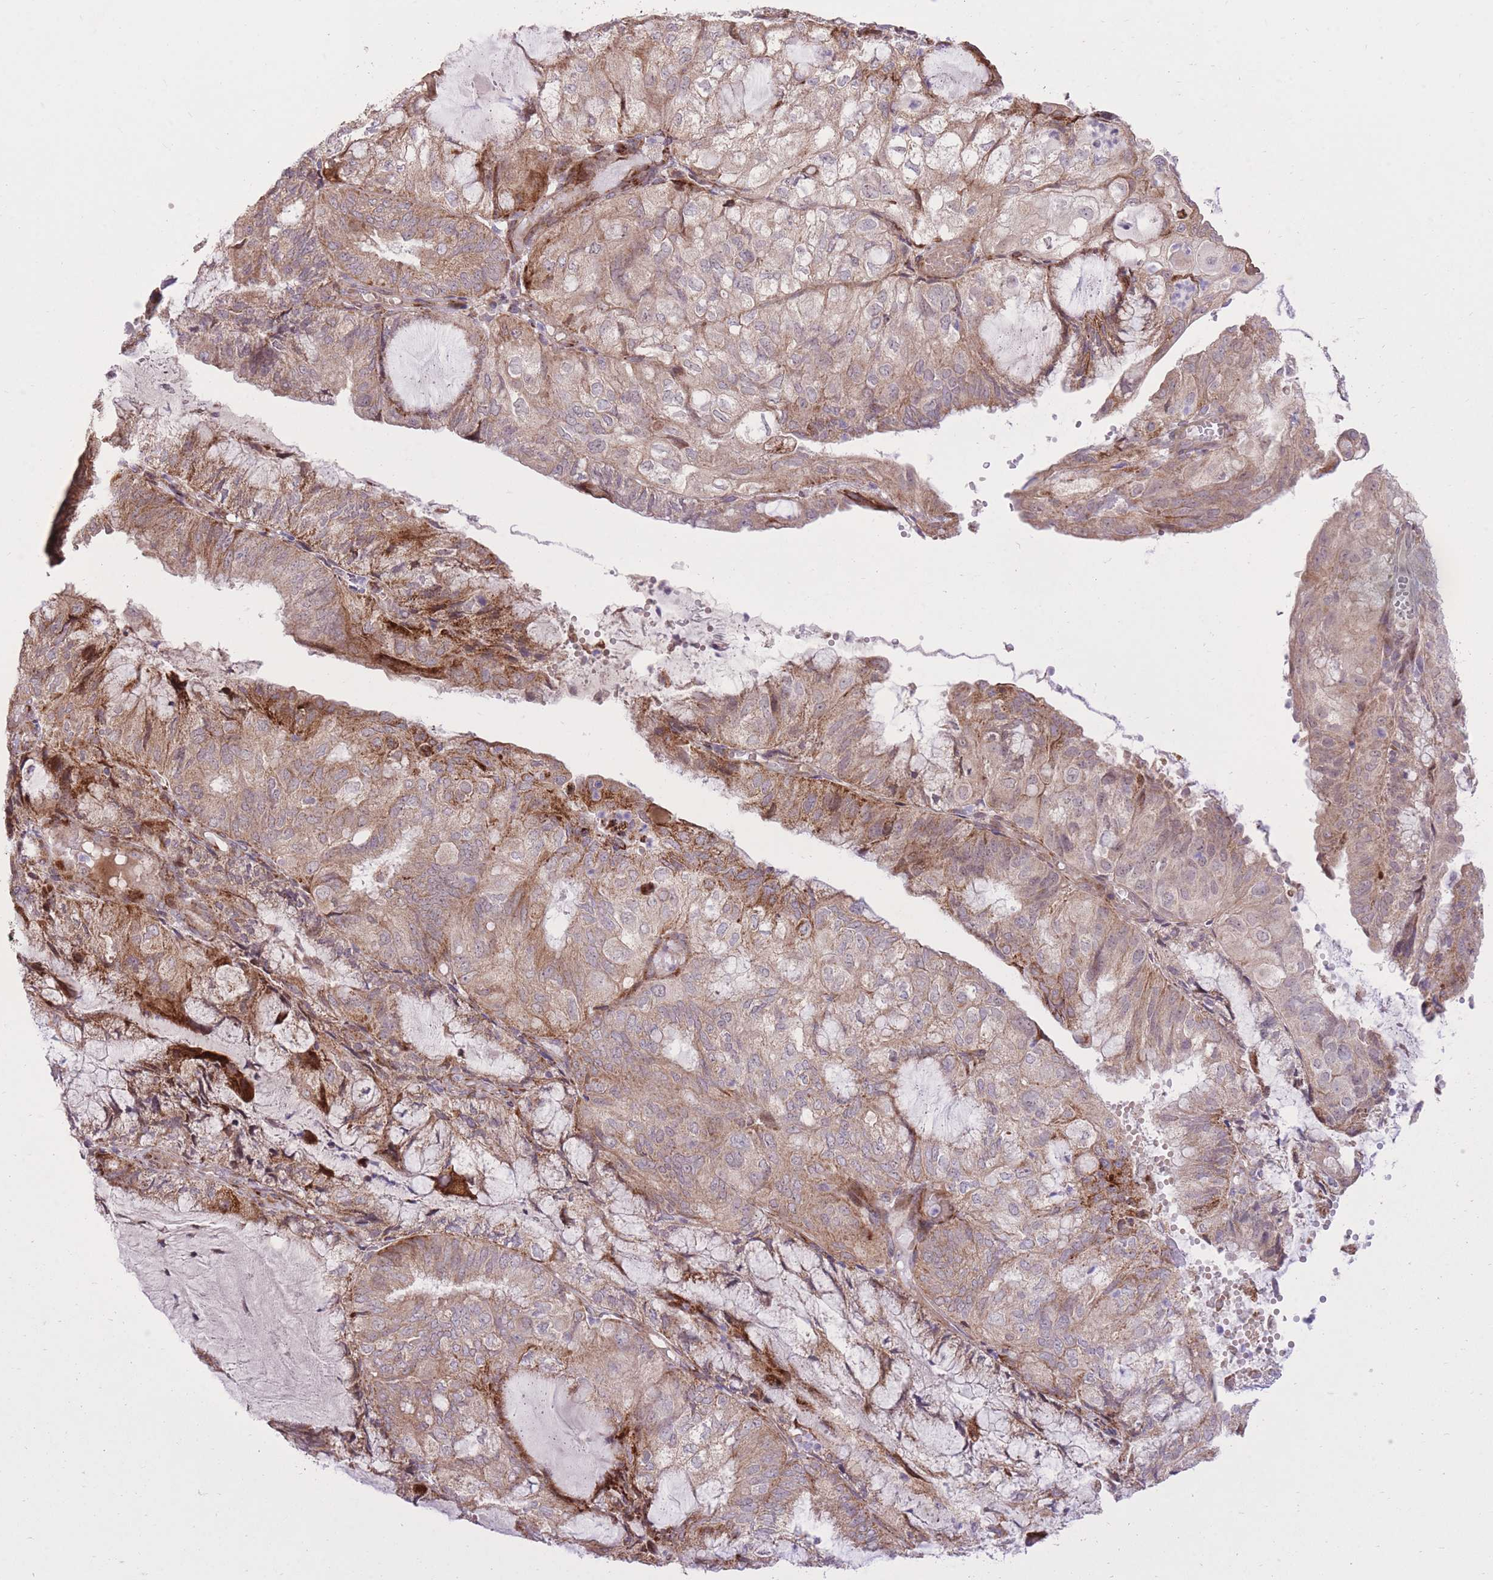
{"staining": {"intensity": "moderate", "quantity": ">75%", "location": "cytoplasmic/membranous"}, "tissue": "endometrial cancer", "cell_type": "Tumor cells", "image_type": "cancer", "snomed": [{"axis": "morphology", "description": "Adenocarcinoma, NOS"}, {"axis": "topography", "description": "Endometrium"}], "caption": "Immunohistochemical staining of endometrial cancer (adenocarcinoma) reveals moderate cytoplasmic/membranous protein expression in about >75% of tumor cells.", "gene": "SLC4A4", "patient": {"sex": "female", "age": 81}}